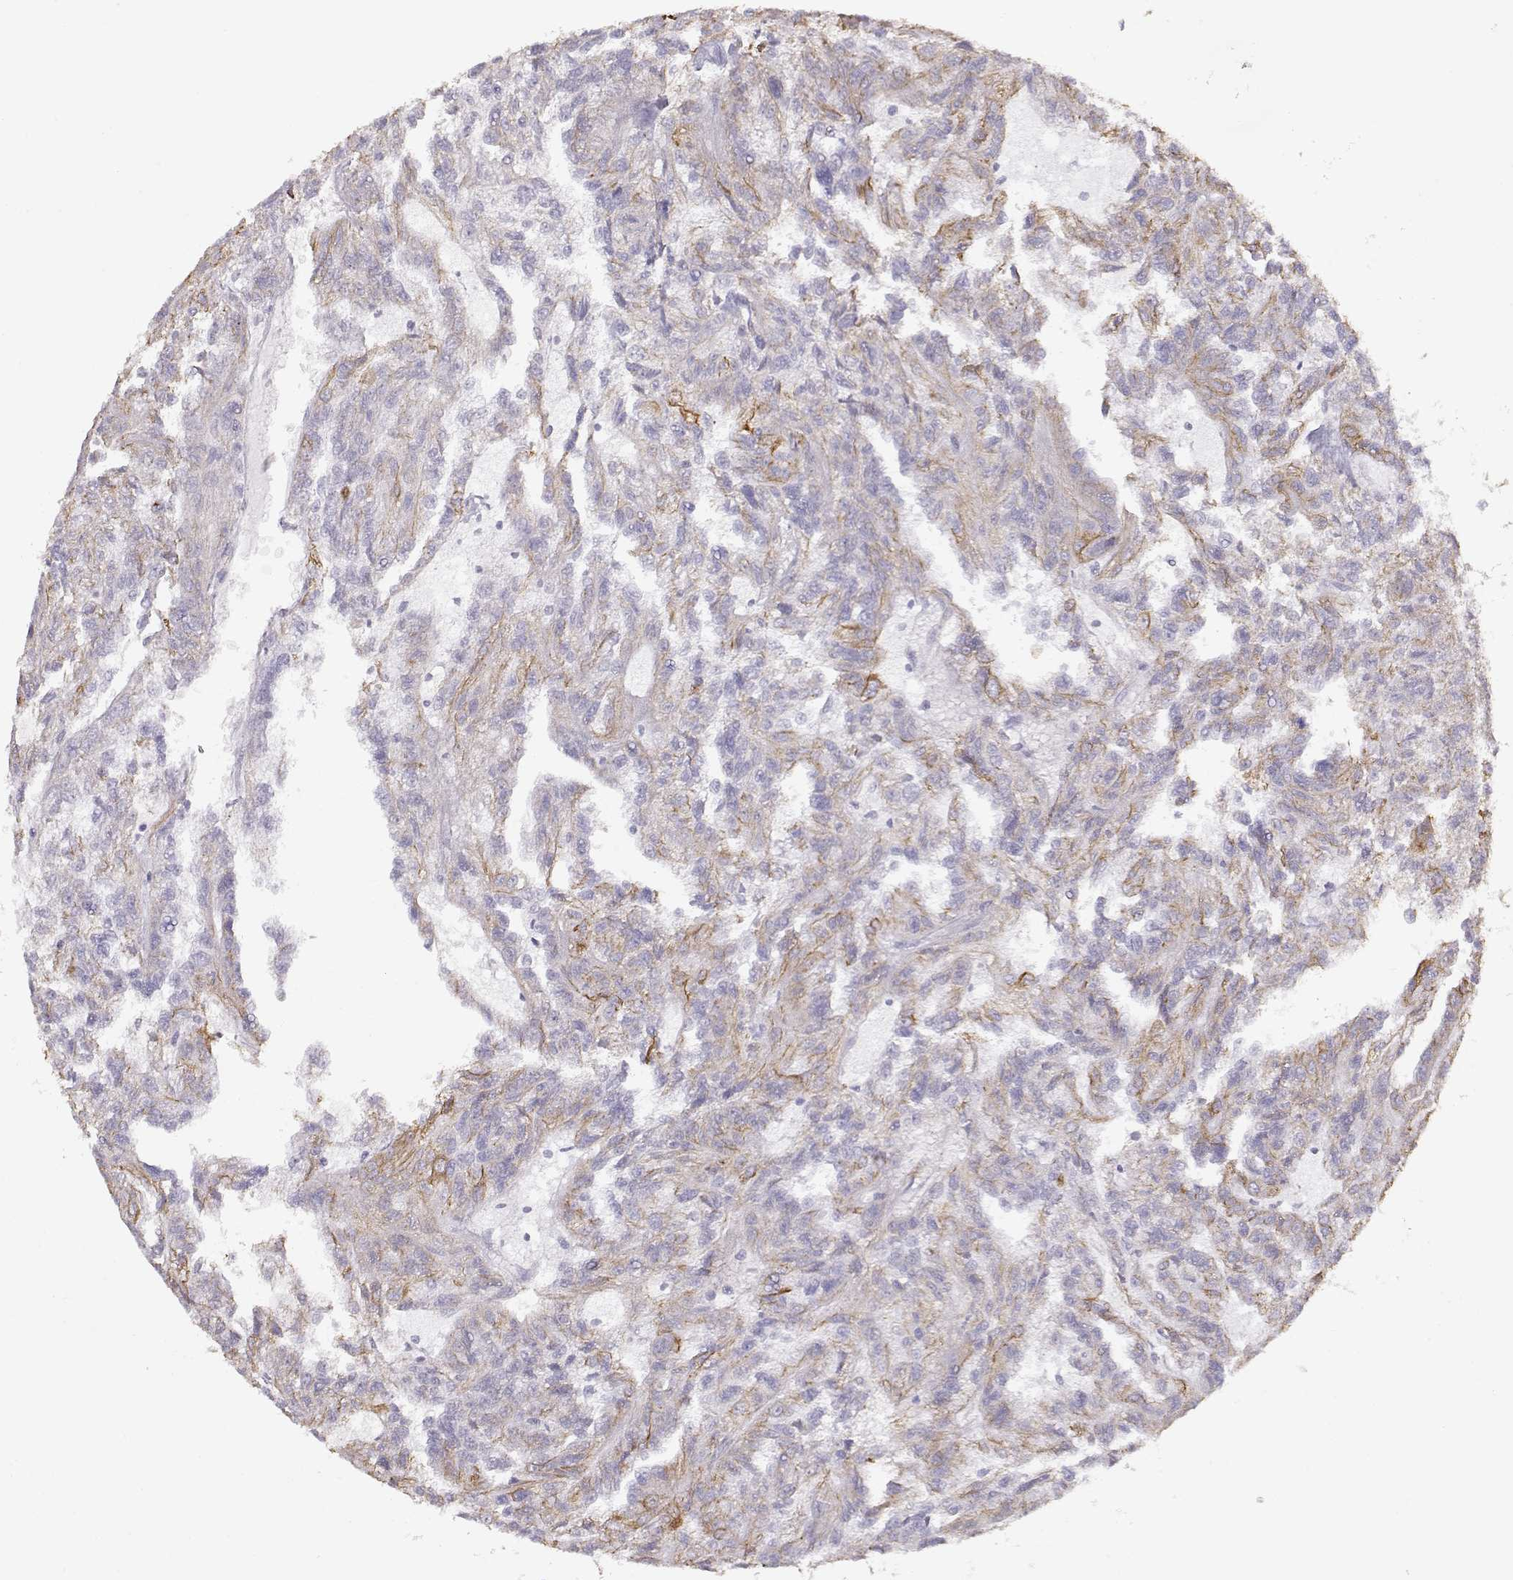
{"staining": {"intensity": "moderate", "quantity": "<25%", "location": "cytoplasmic/membranous"}, "tissue": "renal cancer", "cell_type": "Tumor cells", "image_type": "cancer", "snomed": [{"axis": "morphology", "description": "Adenocarcinoma, NOS"}, {"axis": "topography", "description": "Kidney"}], "caption": "Brown immunohistochemical staining in renal cancer (adenocarcinoma) shows moderate cytoplasmic/membranous positivity in about <25% of tumor cells. (DAB IHC, brown staining for protein, blue staining for nuclei).", "gene": "S100B", "patient": {"sex": "male", "age": 79}}